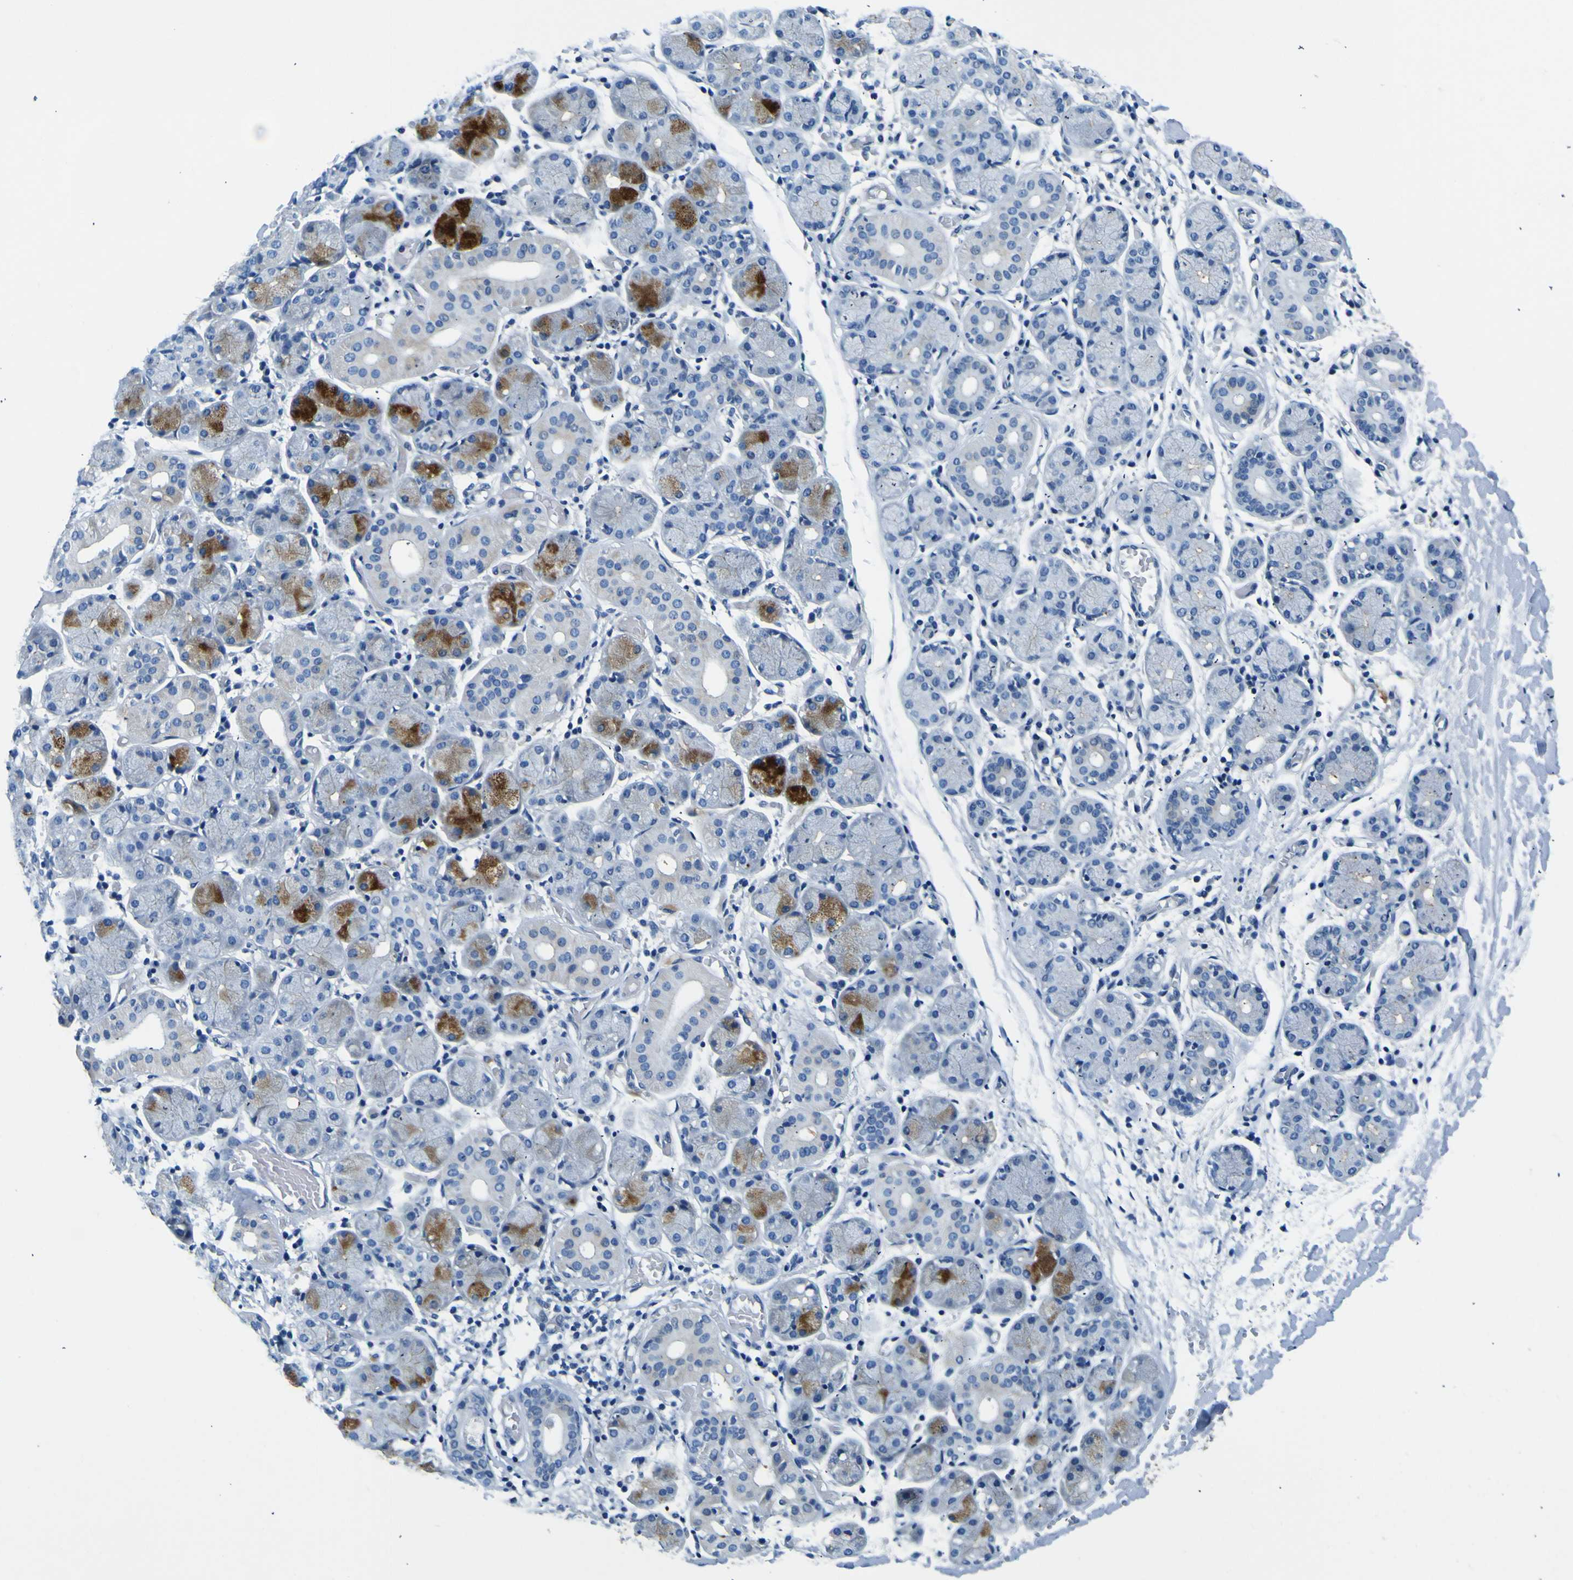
{"staining": {"intensity": "strong", "quantity": "<25%", "location": "cytoplasmic/membranous"}, "tissue": "salivary gland", "cell_type": "Glandular cells", "image_type": "normal", "snomed": [{"axis": "morphology", "description": "Normal tissue, NOS"}, {"axis": "topography", "description": "Salivary gland"}], "caption": "Human salivary gland stained for a protein (brown) demonstrates strong cytoplasmic/membranous positive staining in approximately <25% of glandular cells.", "gene": "ADGRA2", "patient": {"sex": "female", "age": 24}}